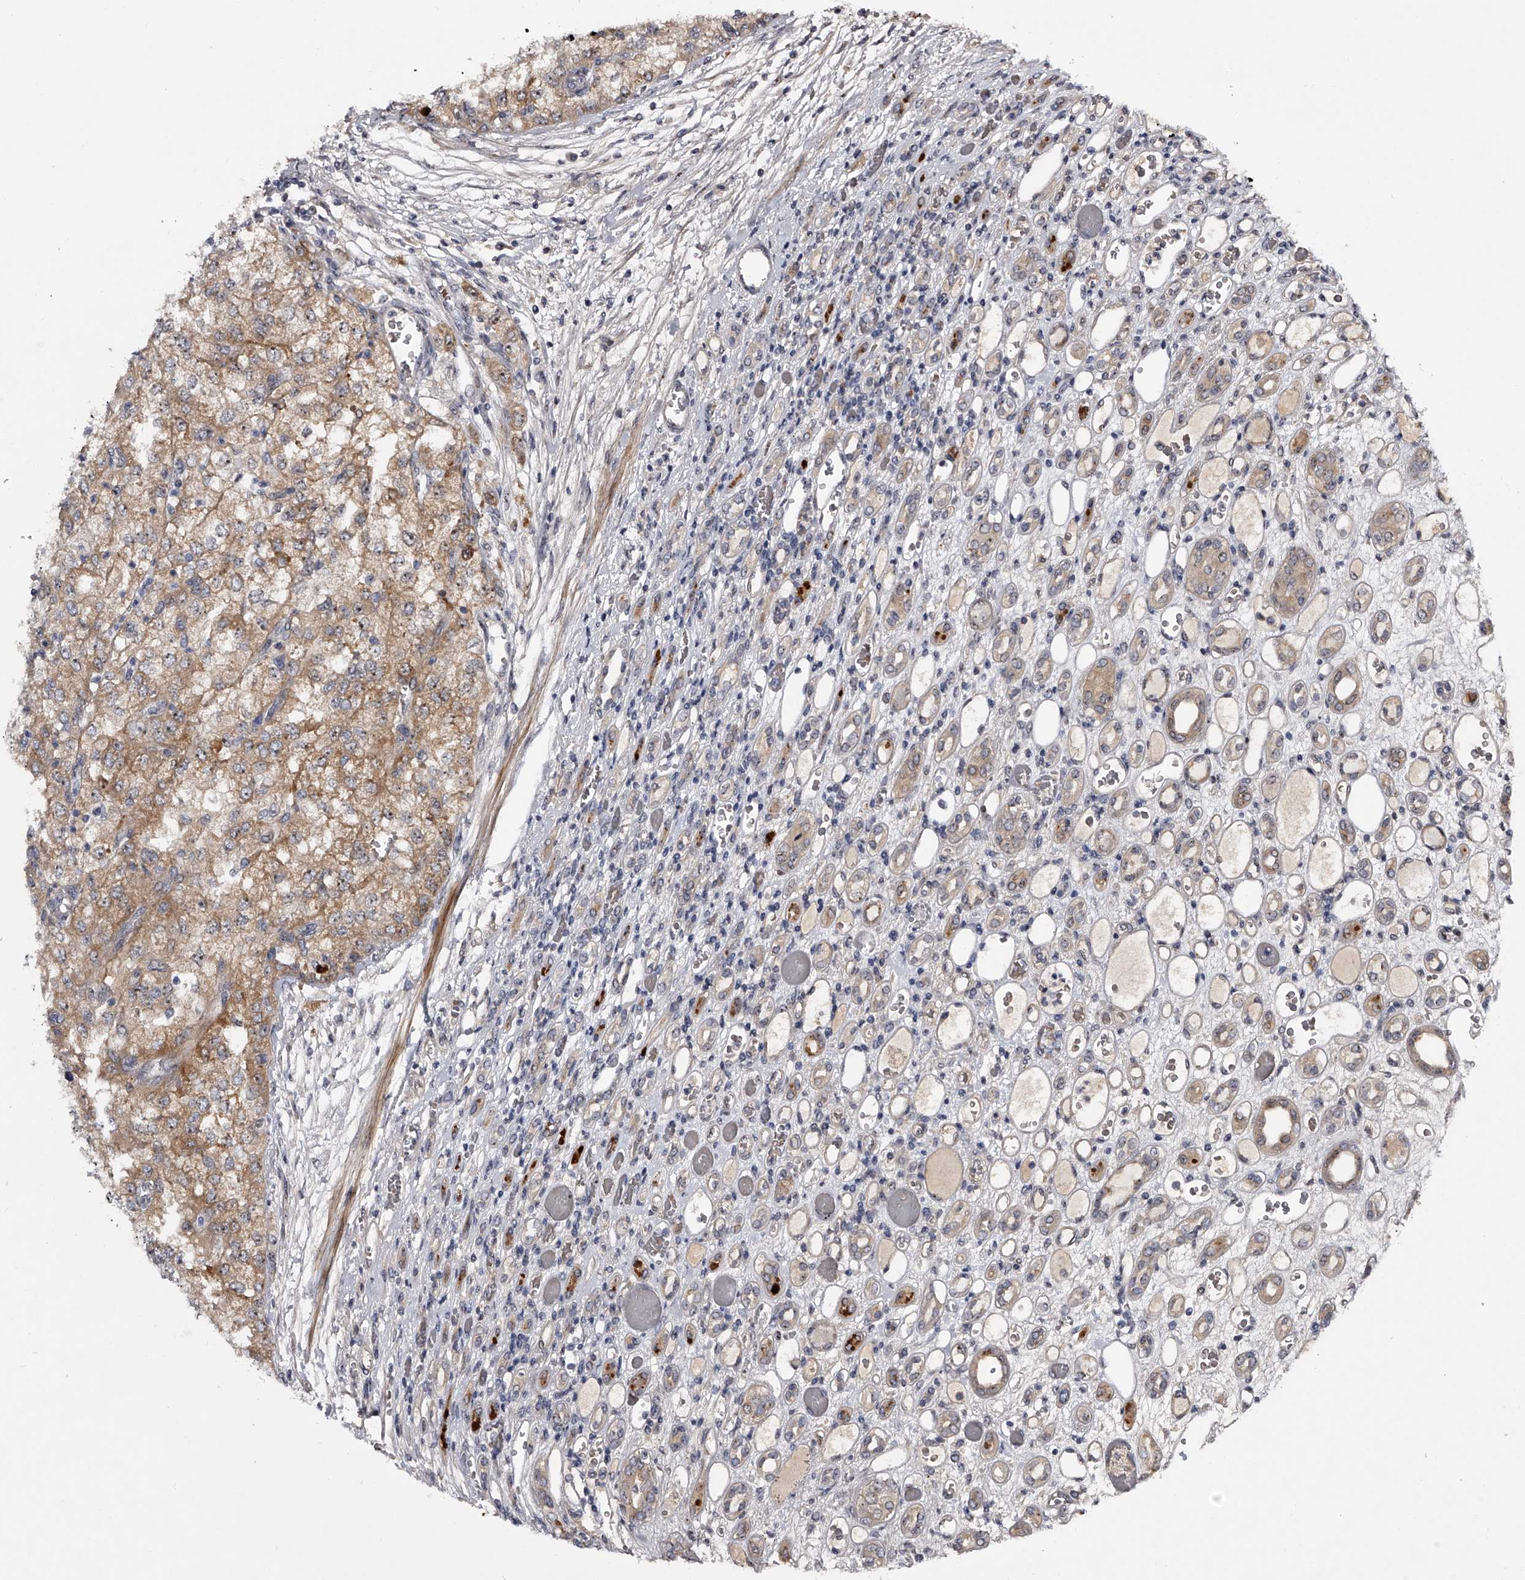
{"staining": {"intensity": "weak", "quantity": "25%-75%", "location": "cytoplasmic/membranous,nuclear"}, "tissue": "renal cancer", "cell_type": "Tumor cells", "image_type": "cancer", "snomed": [{"axis": "morphology", "description": "Adenocarcinoma, NOS"}, {"axis": "topography", "description": "Kidney"}], "caption": "The immunohistochemical stain highlights weak cytoplasmic/membranous and nuclear positivity in tumor cells of renal adenocarcinoma tissue.", "gene": "MDN1", "patient": {"sex": "female", "age": 54}}